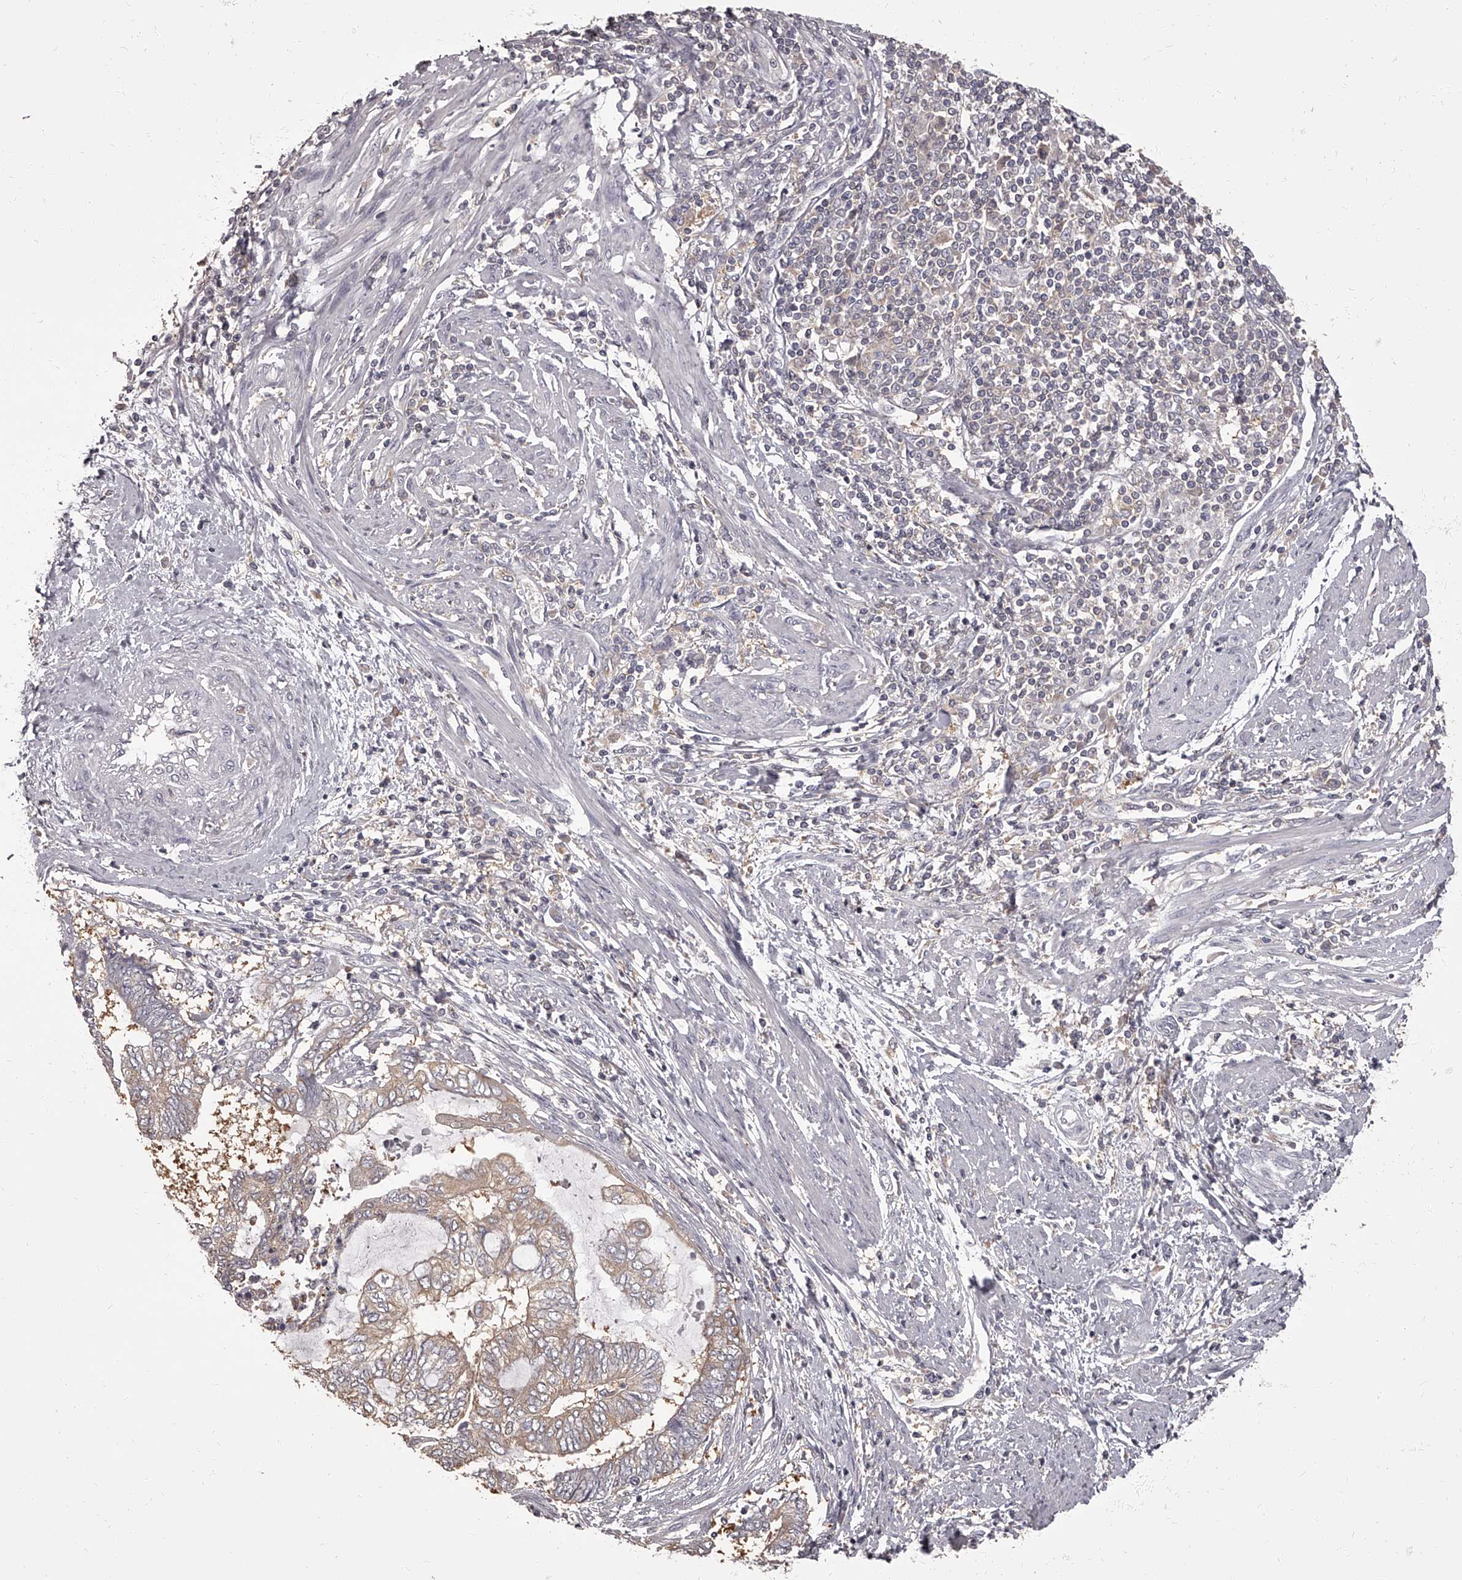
{"staining": {"intensity": "weak", "quantity": "<25%", "location": "cytoplasmic/membranous"}, "tissue": "endometrial cancer", "cell_type": "Tumor cells", "image_type": "cancer", "snomed": [{"axis": "morphology", "description": "Adenocarcinoma, NOS"}, {"axis": "topography", "description": "Uterus"}, {"axis": "topography", "description": "Endometrium"}], "caption": "This image is of endometrial cancer stained with immunohistochemistry to label a protein in brown with the nuclei are counter-stained blue. There is no positivity in tumor cells.", "gene": "APEH", "patient": {"sex": "female", "age": 70}}